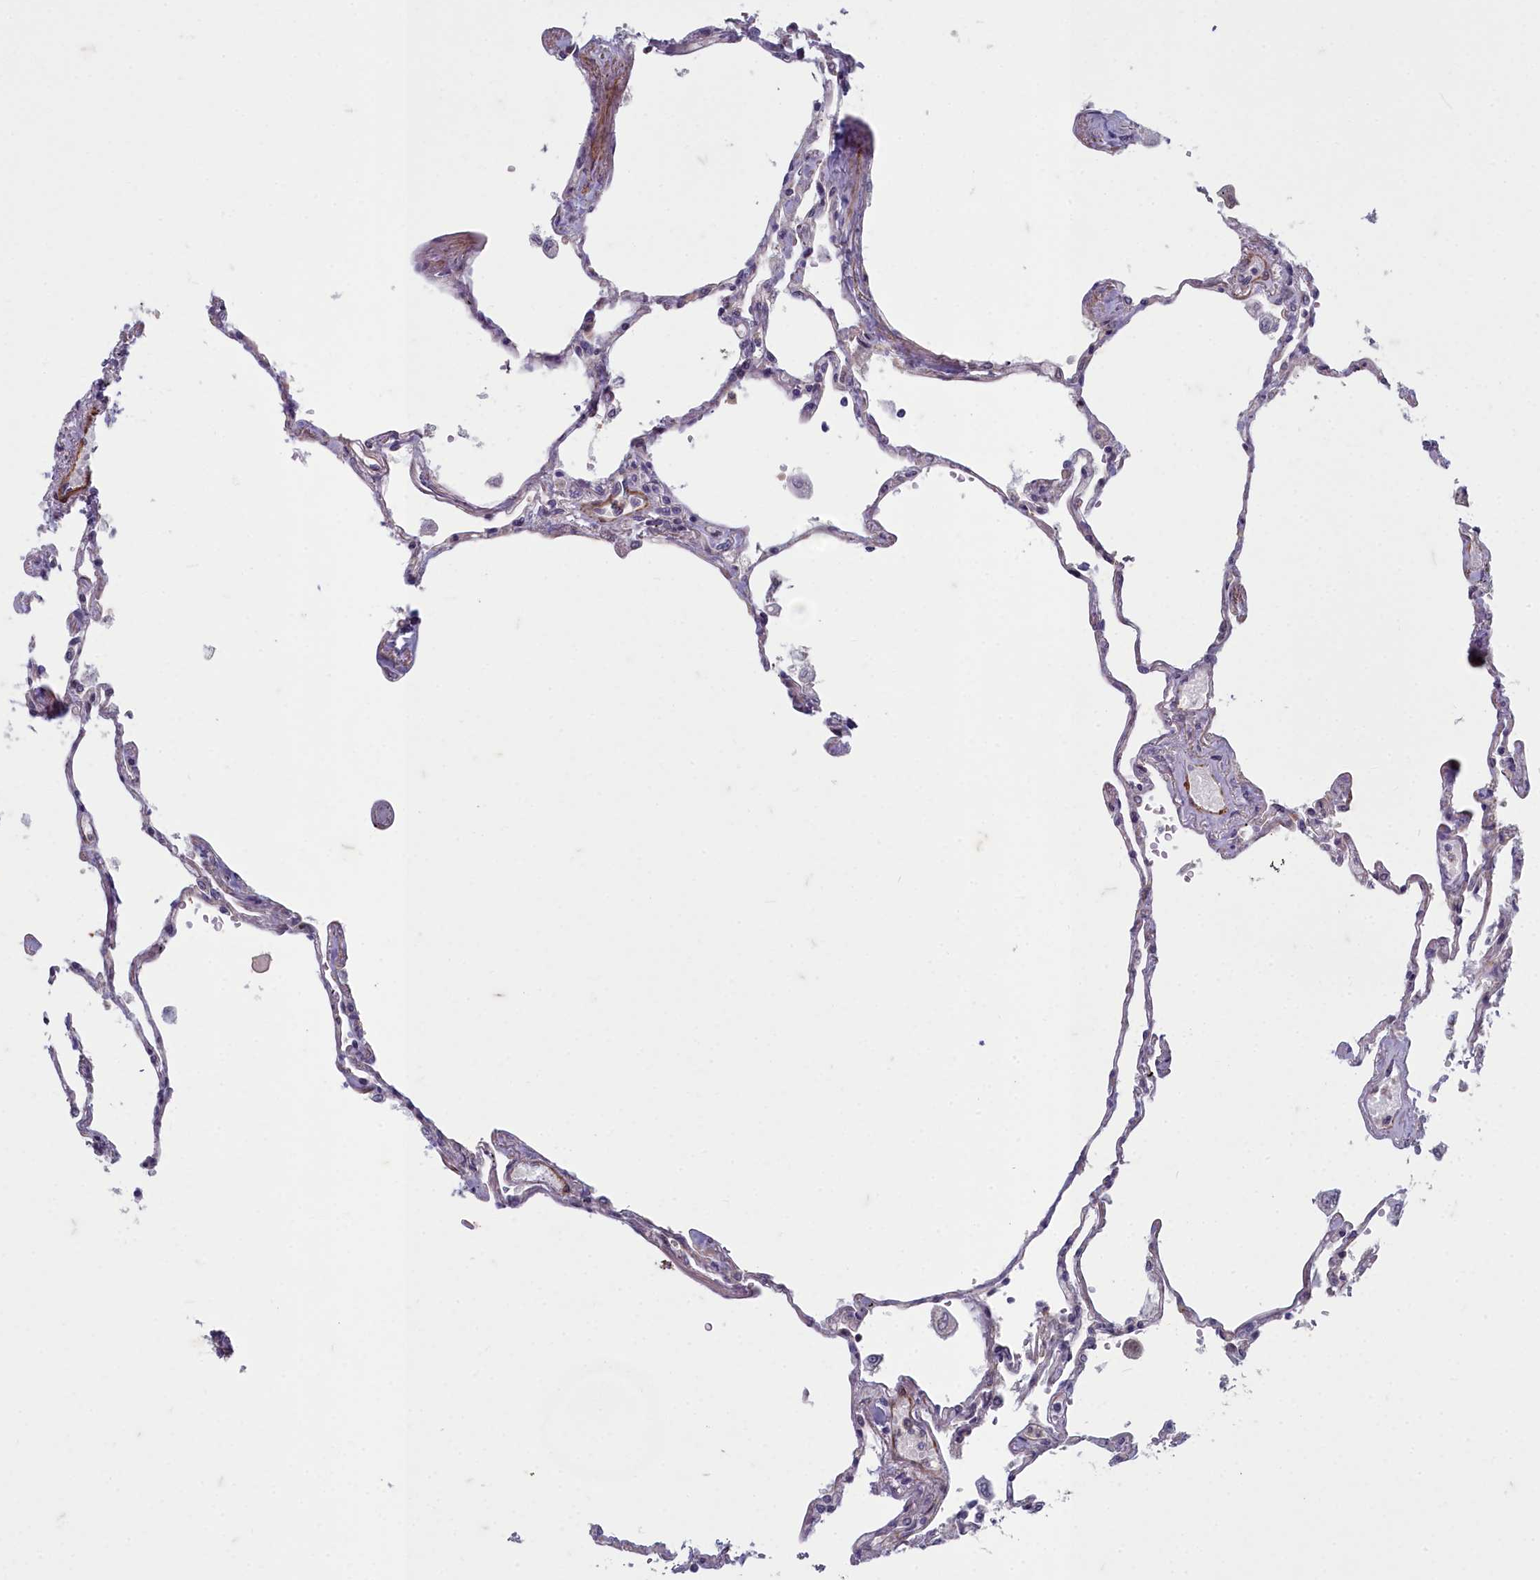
{"staining": {"intensity": "weak", "quantity": "25%-75%", "location": "cytoplasmic/membranous"}, "tissue": "lung", "cell_type": "Alveolar cells", "image_type": "normal", "snomed": [{"axis": "morphology", "description": "Normal tissue, NOS"}, {"axis": "topography", "description": "Lung"}], "caption": "Immunohistochemical staining of unremarkable human lung displays 25%-75% levels of weak cytoplasmic/membranous protein positivity in approximately 25%-75% of alveolar cells.", "gene": "ZNF626", "patient": {"sex": "female", "age": 67}}